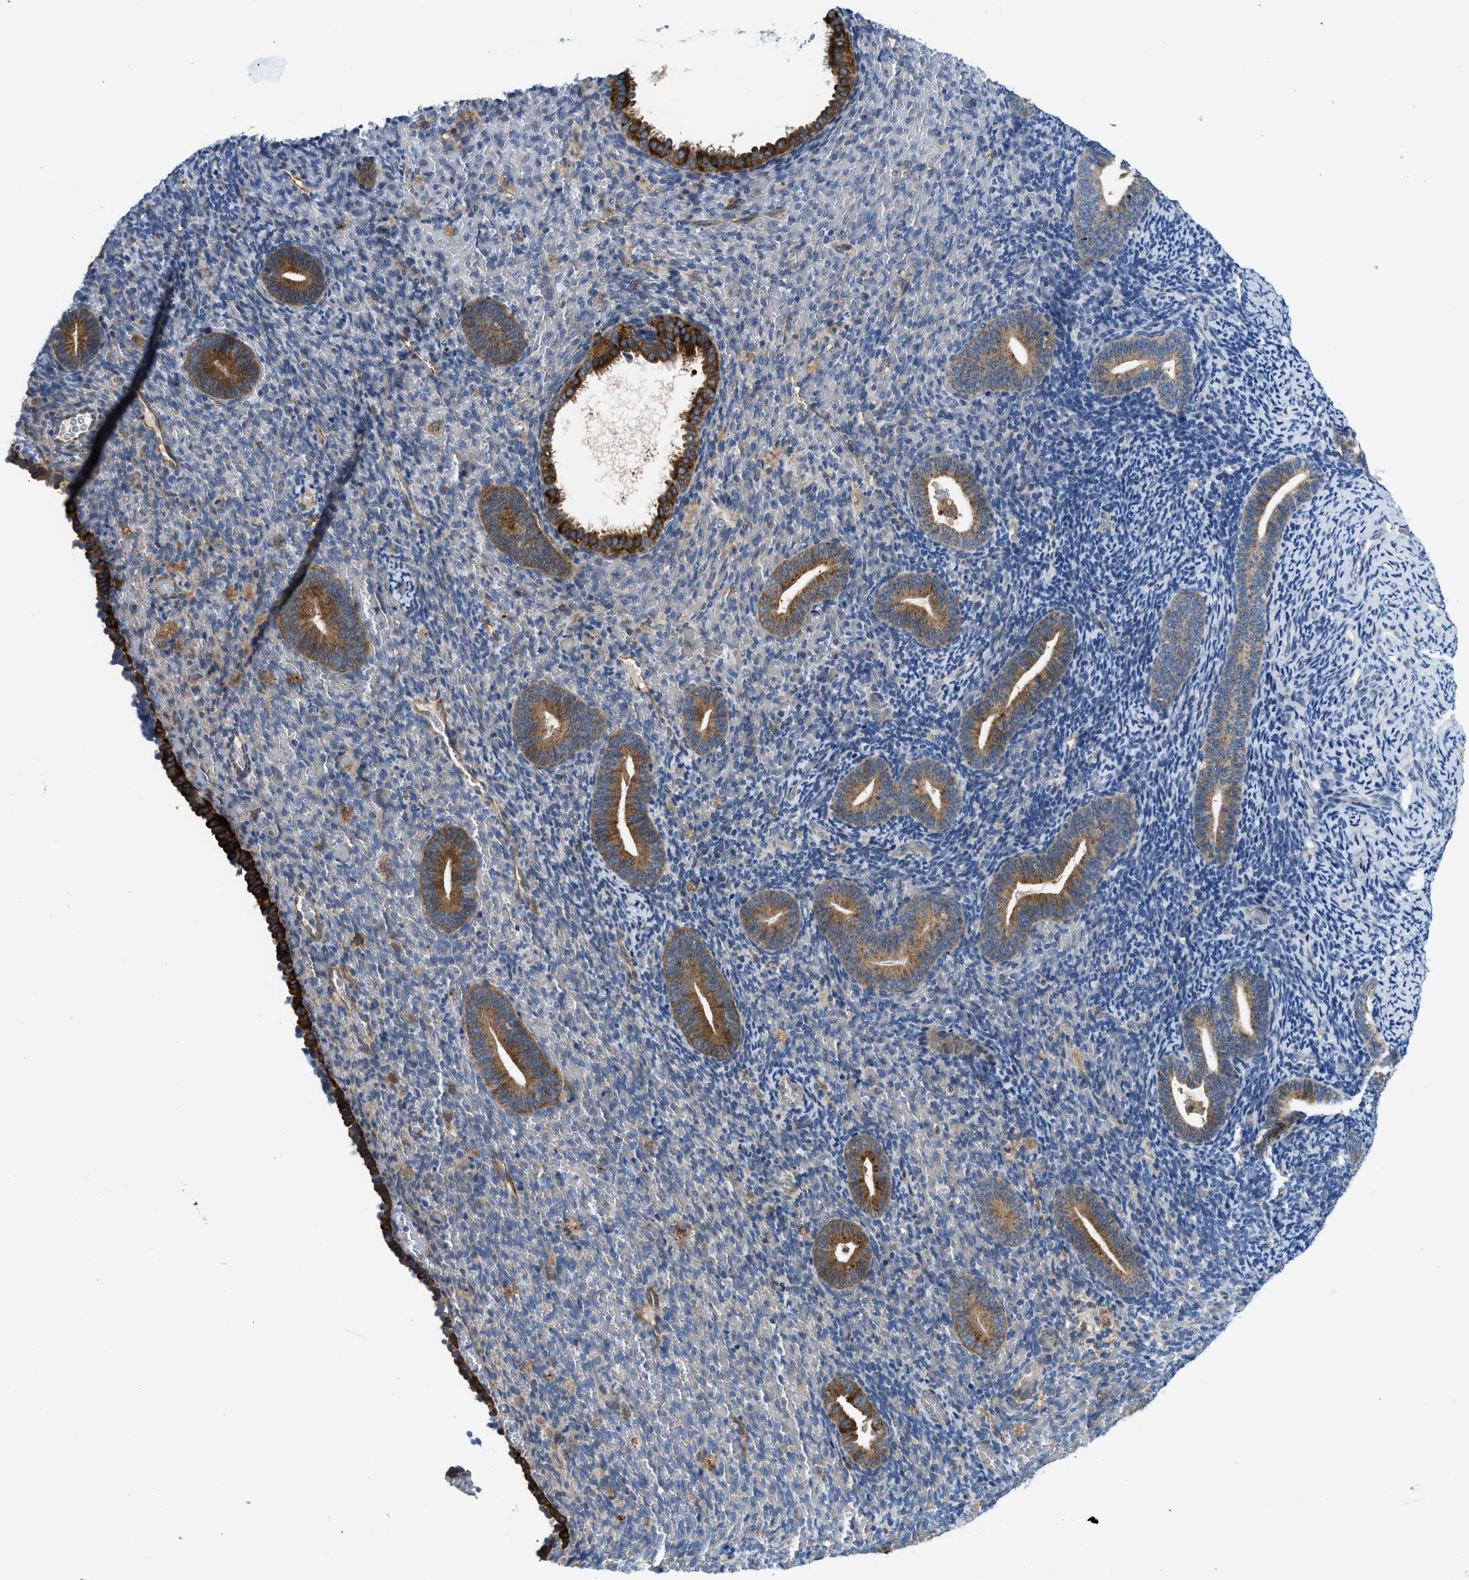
{"staining": {"intensity": "negative", "quantity": "none", "location": "none"}, "tissue": "endometrium", "cell_type": "Cells in endometrial stroma", "image_type": "normal", "snomed": [{"axis": "morphology", "description": "Normal tissue, NOS"}, {"axis": "topography", "description": "Endometrium"}], "caption": "Image shows no protein expression in cells in endometrial stroma of normal endometrium. (DAB (3,3'-diaminobenzidine) immunohistochemistry (IHC) visualized using brightfield microscopy, high magnification).", "gene": "LPIN2", "patient": {"sex": "female", "age": 51}}